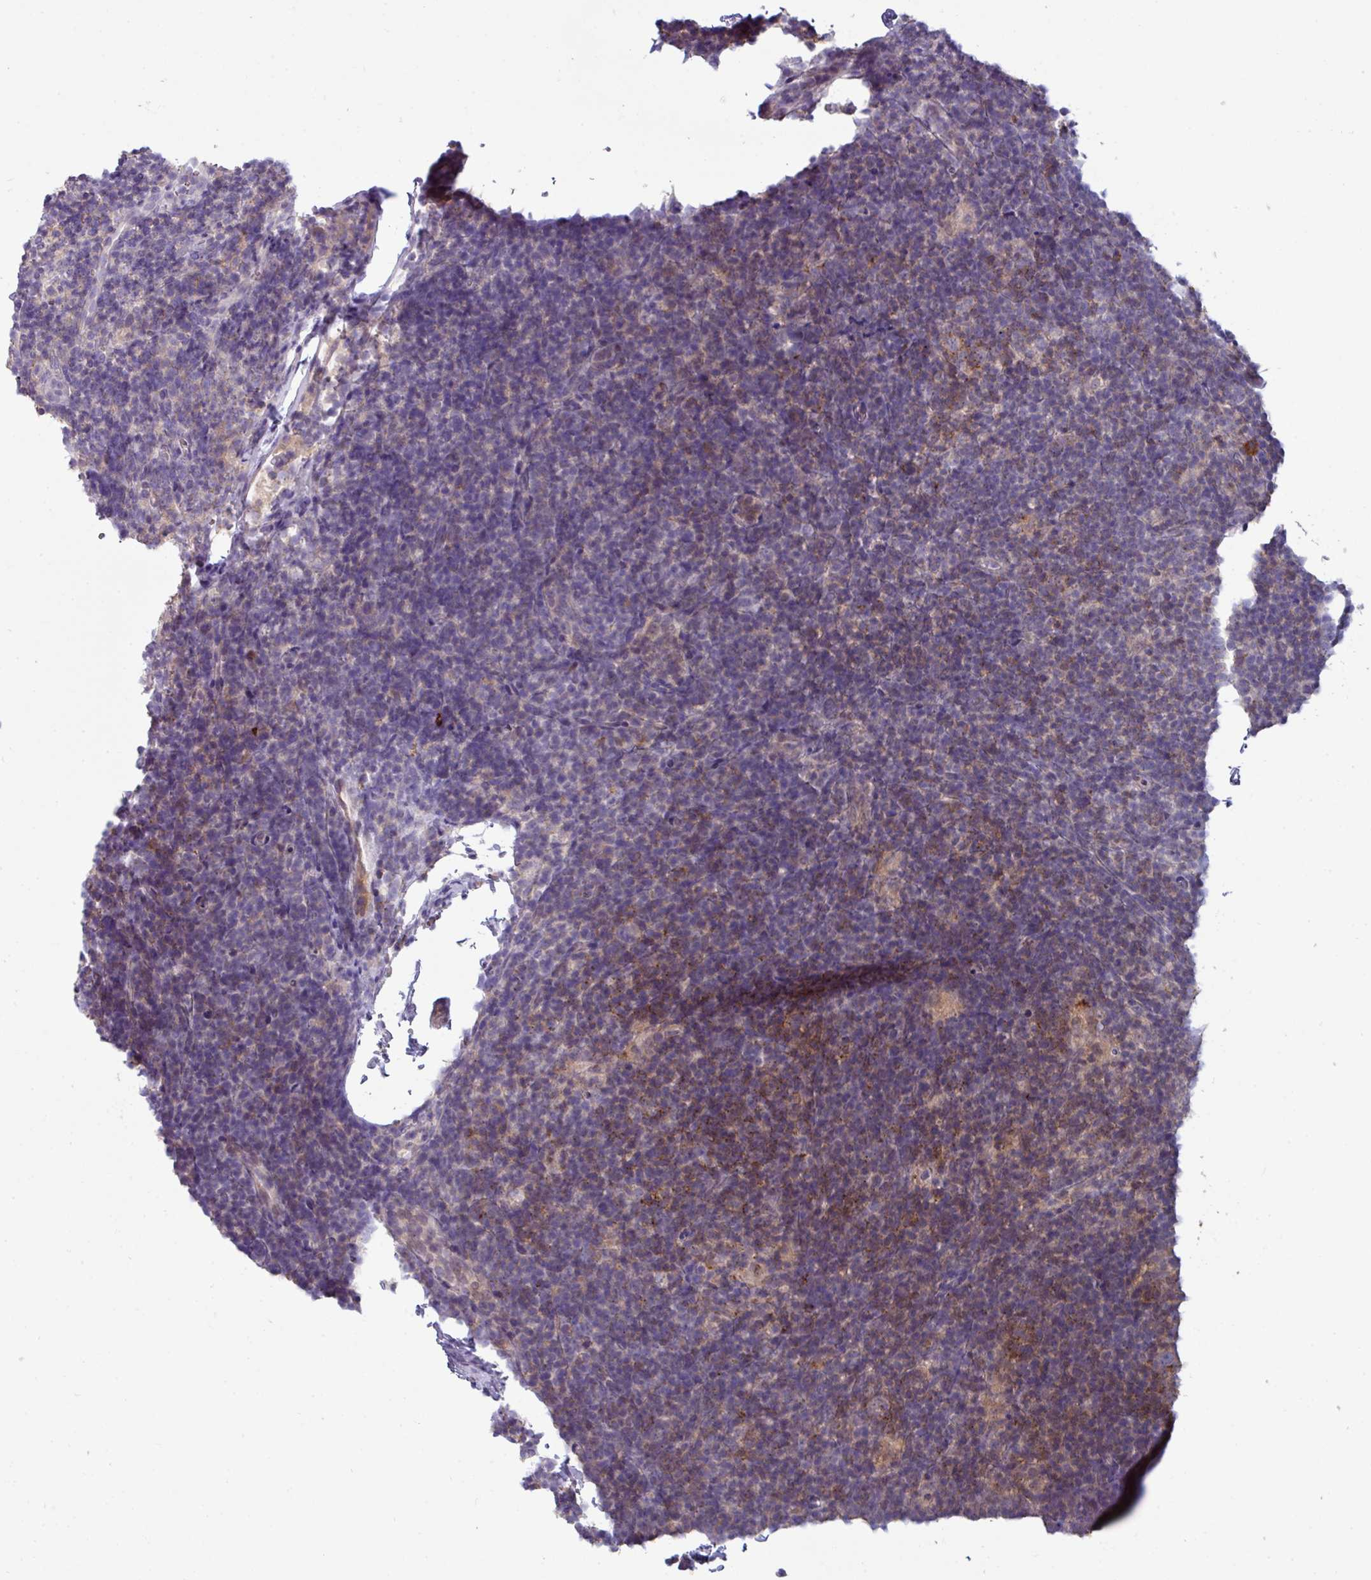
{"staining": {"intensity": "negative", "quantity": "none", "location": "none"}, "tissue": "lymphoma", "cell_type": "Tumor cells", "image_type": "cancer", "snomed": [{"axis": "morphology", "description": "Hodgkin's disease, NOS"}, {"axis": "topography", "description": "Lymph node"}], "caption": "Immunohistochemistry (IHC) of human Hodgkin's disease demonstrates no staining in tumor cells.", "gene": "SLAMF6", "patient": {"sex": "female", "age": 57}}